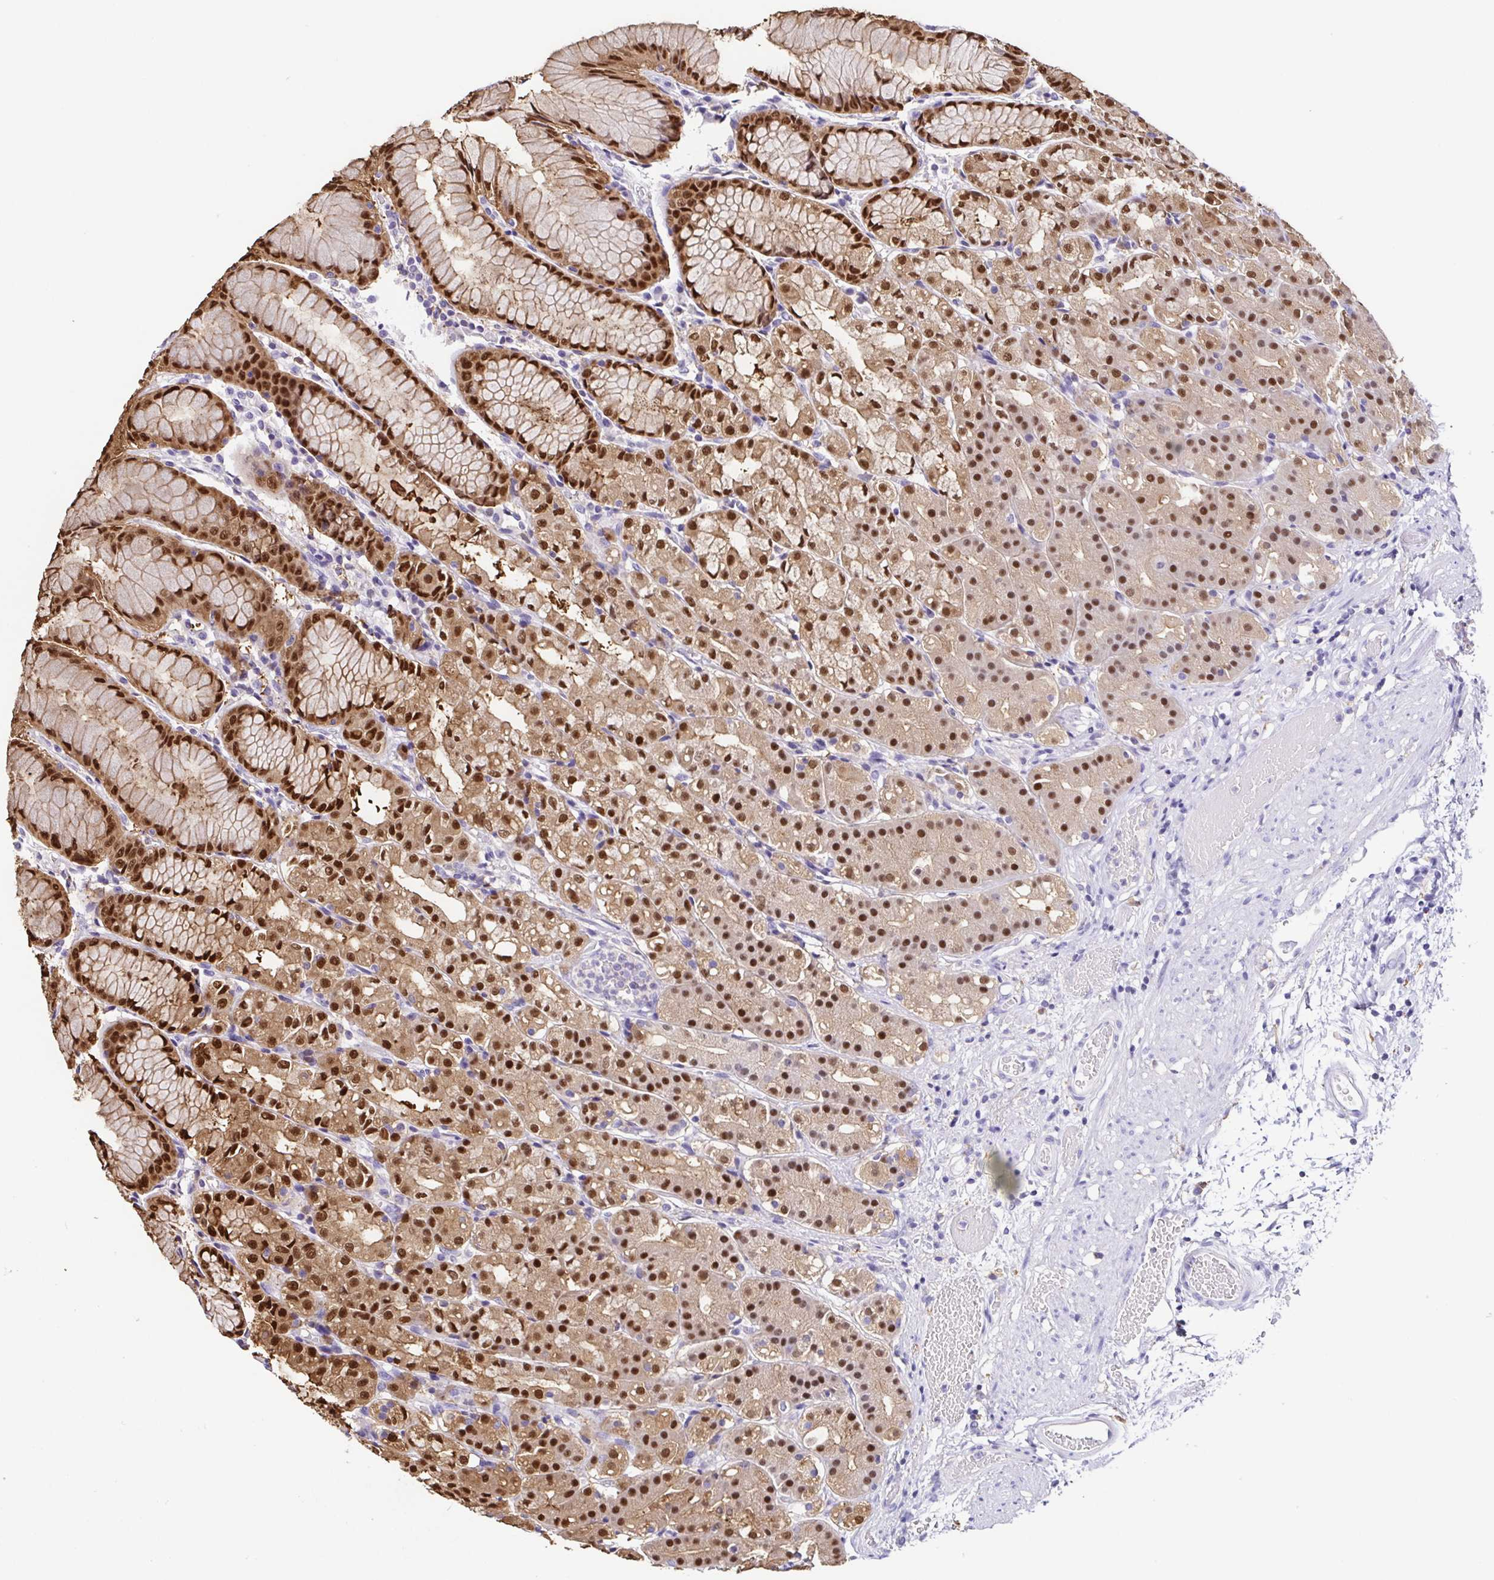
{"staining": {"intensity": "strong", "quantity": ">75%", "location": "cytoplasmic/membranous,nuclear"}, "tissue": "stomach", "cell_type": "Glandular cells", "image_type": "normal", "snomed": [{"axis": "morphology", "description": "Normal tissue, NOS"}, {"axis": "topography", "description": "Stomach"}], "caption": "IHC micrograph of normal human stomach stained for a protein (brown), which reveals high levels of strong cytoplasmic/membranous,nuclear positivity in about >75% of glandular cells.", "gene": "ANXA10", "patient": {"sex": "female", "age": 57}}